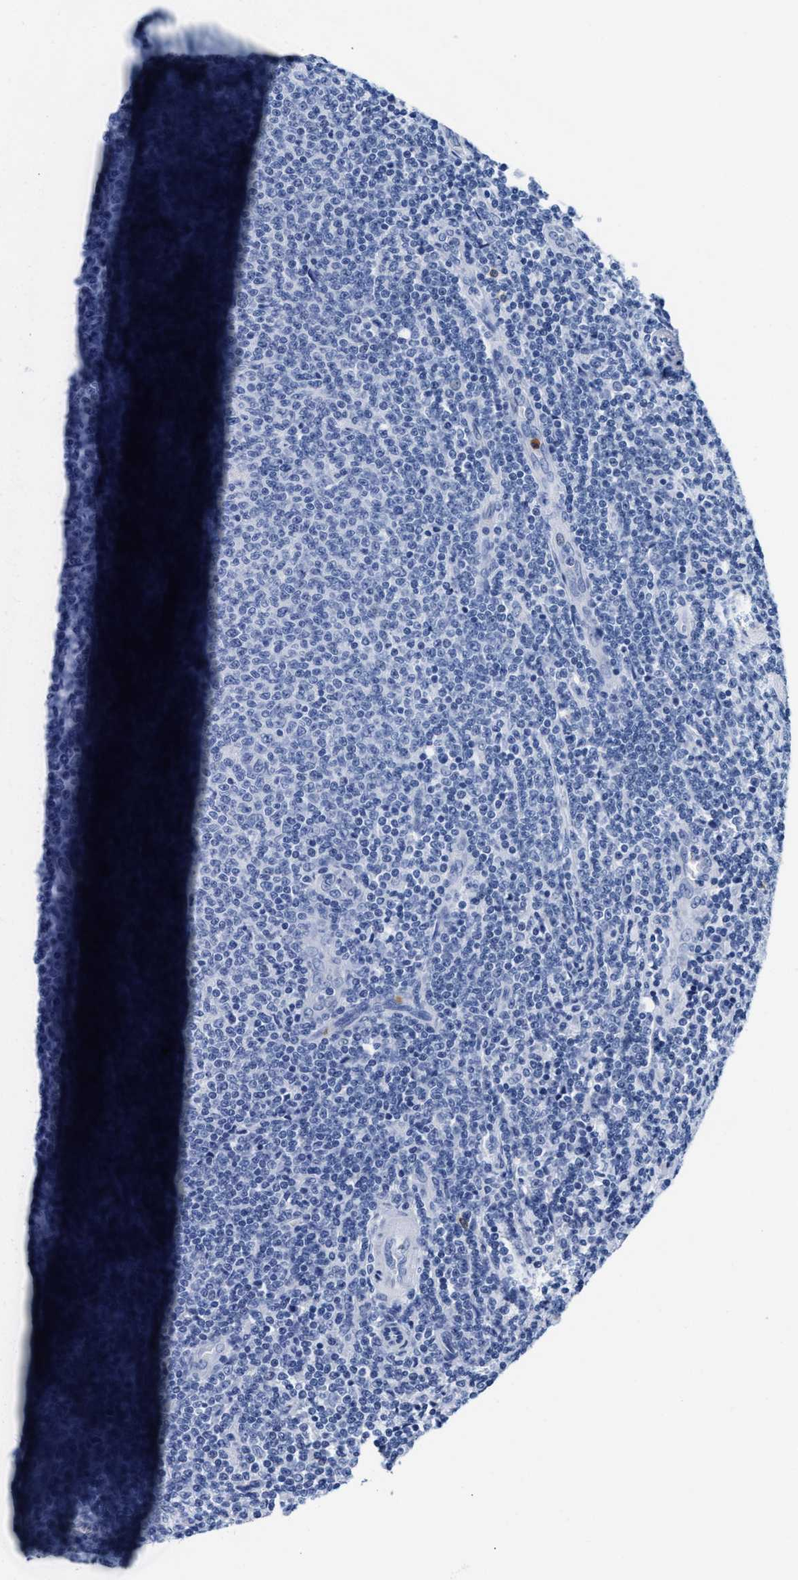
{"staining": {"intensity": "negative", "quantity": "none", "location": "none"}, "tissue": "lymphoma", "cell_type": "Tumor cells", "image_type": "cancer", "snomed": [{"axis": "morphology", "description": "Malignant lymphoma, non-Hodgkin's type, Low grade"}, {"axis": "topography", "description": "Lymph node"}], "caption": "IHC photomicrograph of neoplastic tissue: human low-grade malignant lymphoma, non-Hodgkin's type stained with DAB (3,3'-diaminobenzidine) shows no significant protein staining in tumor cells.", "gene": "MMP8", "patient": {"sex": "male", "age": 66}}